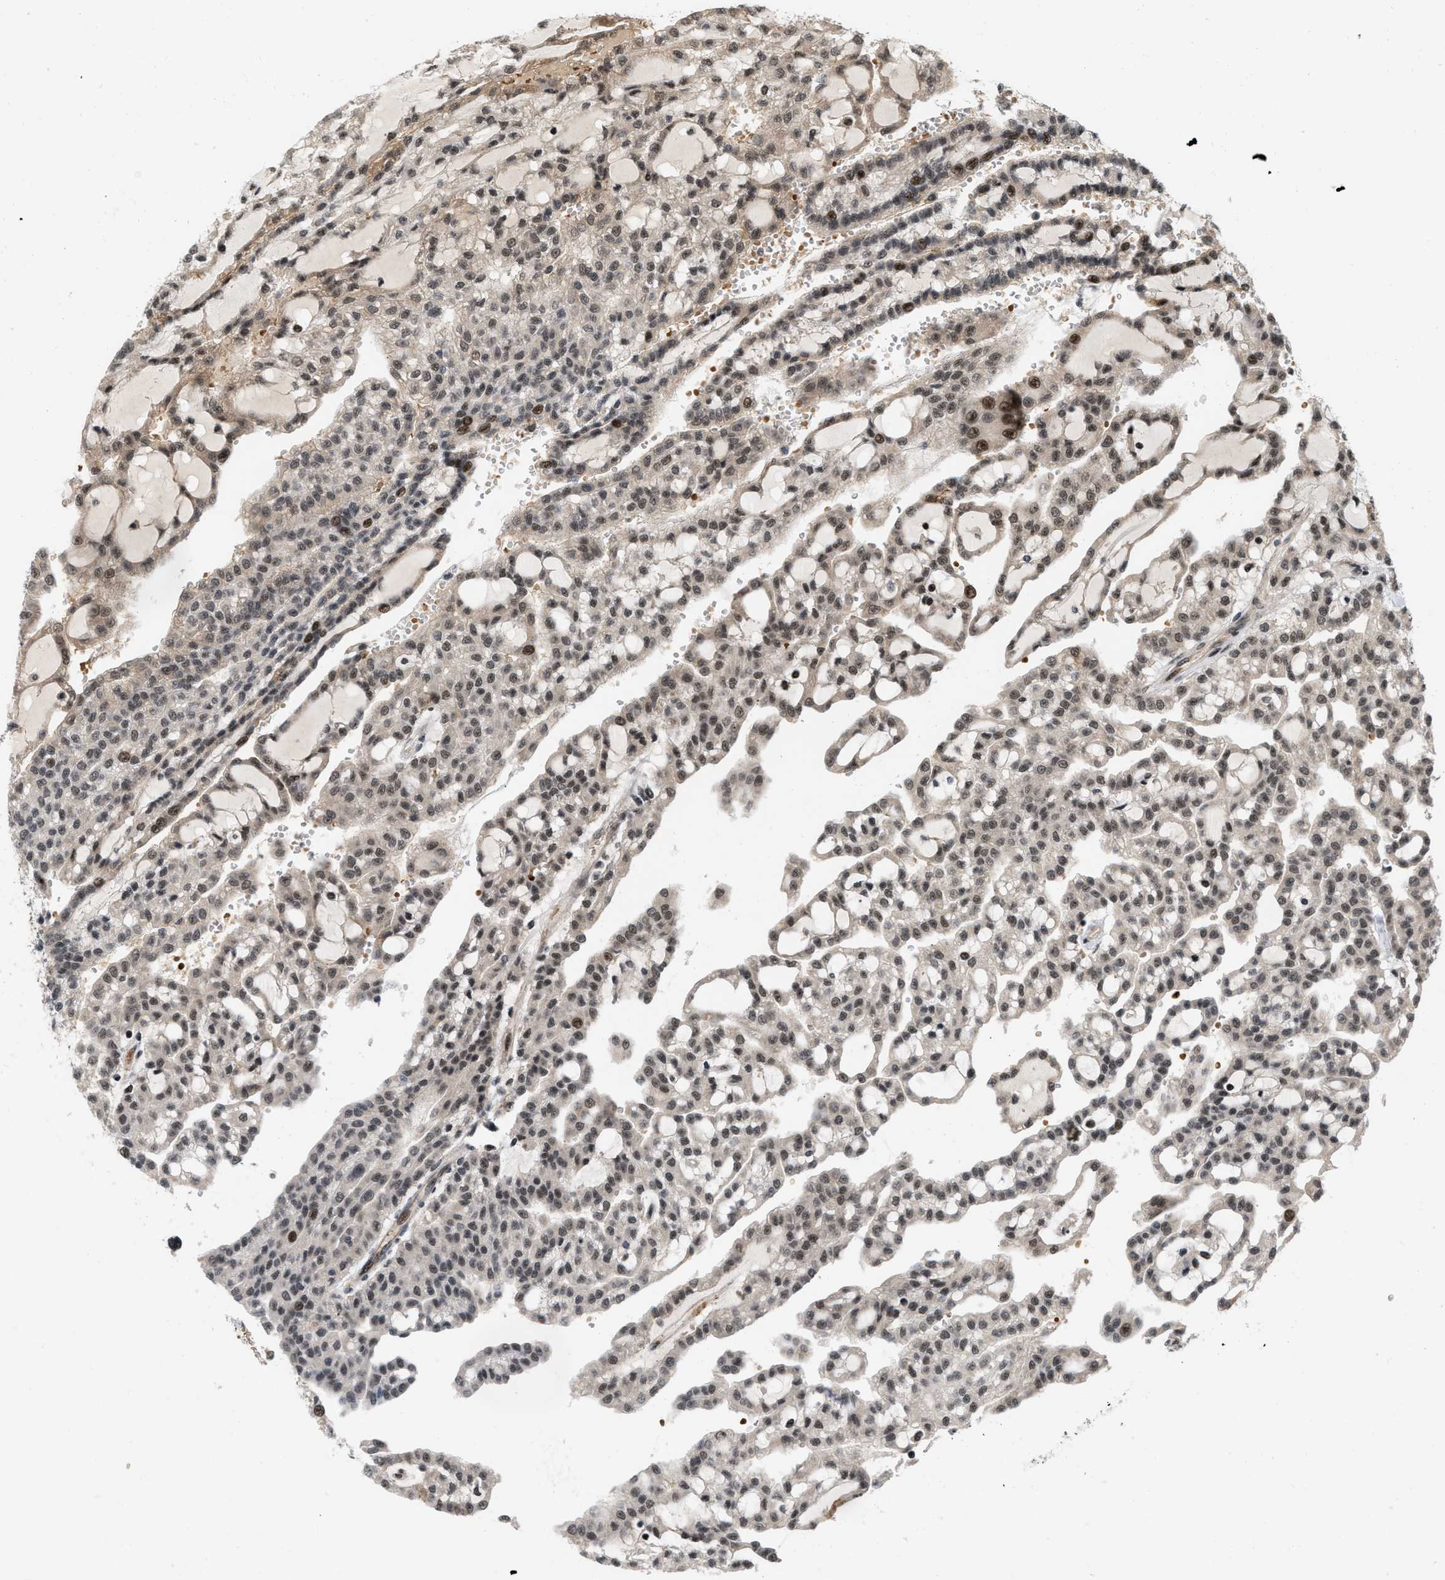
{"staining": {"intensity": "moderate", "quantity": ">75%", "location": "nuclear"}, "tissue": "renal cancer", "cell_type": "Tumor cells", "image_type": "cancer", "snomed": [{"axis": "morphology", "description": "Adenocarcinoma, NOS"}, {"axis": "topography", "description": "Kidney"}], "caption": "The photomicrograph displays immunohistochemical staining of renal cancer (adenocarcinoma). There is moderate nuclear staining is appreciated in approximately >75% of tumor cells.", "gene": "ANKRD11", "patient": {"sex": "male", "age": 63}}